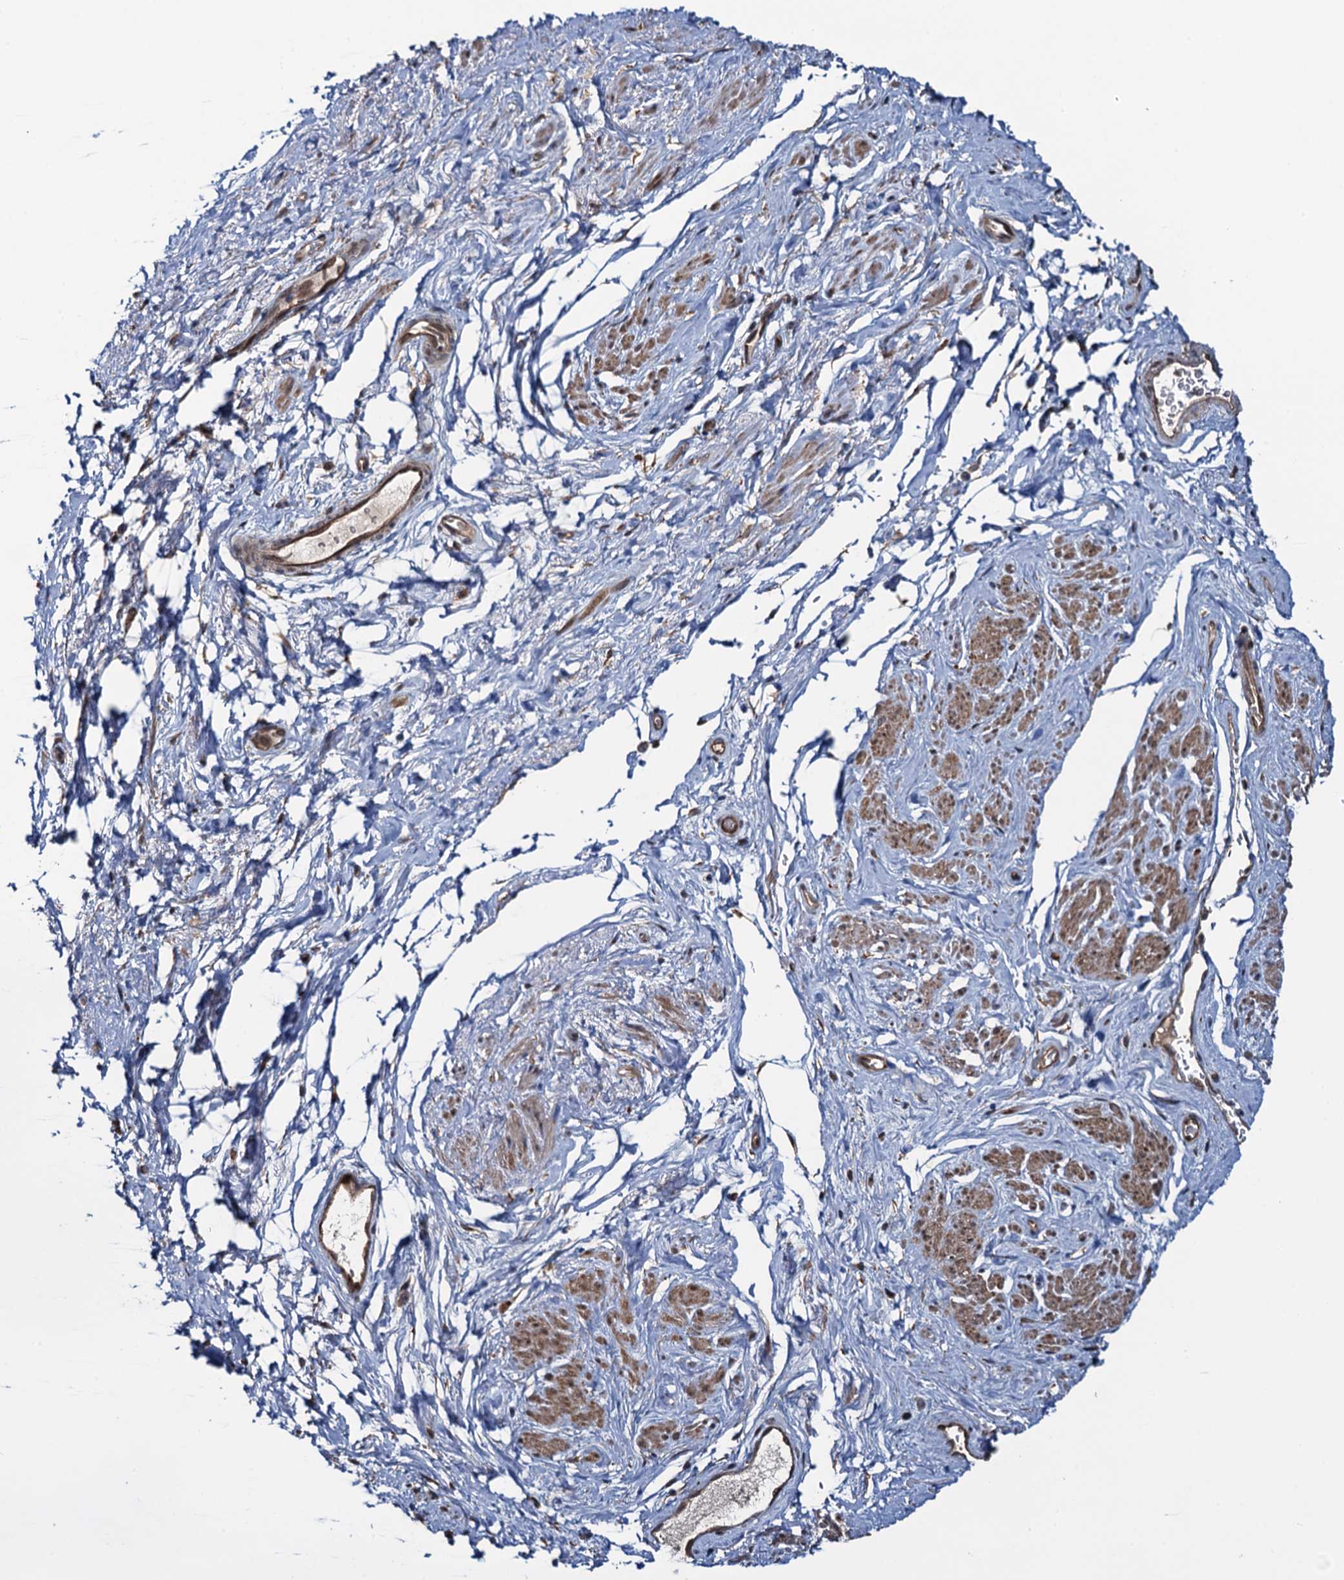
{"staining": {"intensity": "moderate", "quantity": "25%-75%", "location": "cytoplasmic/membranous,nuclear"}, "tissue": "smooth muscle", "cell_type": "Smooth muscle cells", "image_type": "normal", "snomed": [{"axis": "morphology", "description": "Normal tissue, NOS"}, {"axis": "topography", "description": "Smooth muscle"}, {"axis": "topography", "description": "Peripheral nerve tissue"}], "caption": "Immunohistochemical staining of unremarkable human smooth muscle demonstrates moderate cytoplasmic/membranous,nuclear protein staining in about 25%-75% of smooth muscle cells. (DAB = brown stain, brightfield microscopy at high magnification).", "gene": "EVX2", "patient": {"sex": "male", "age": 69}}